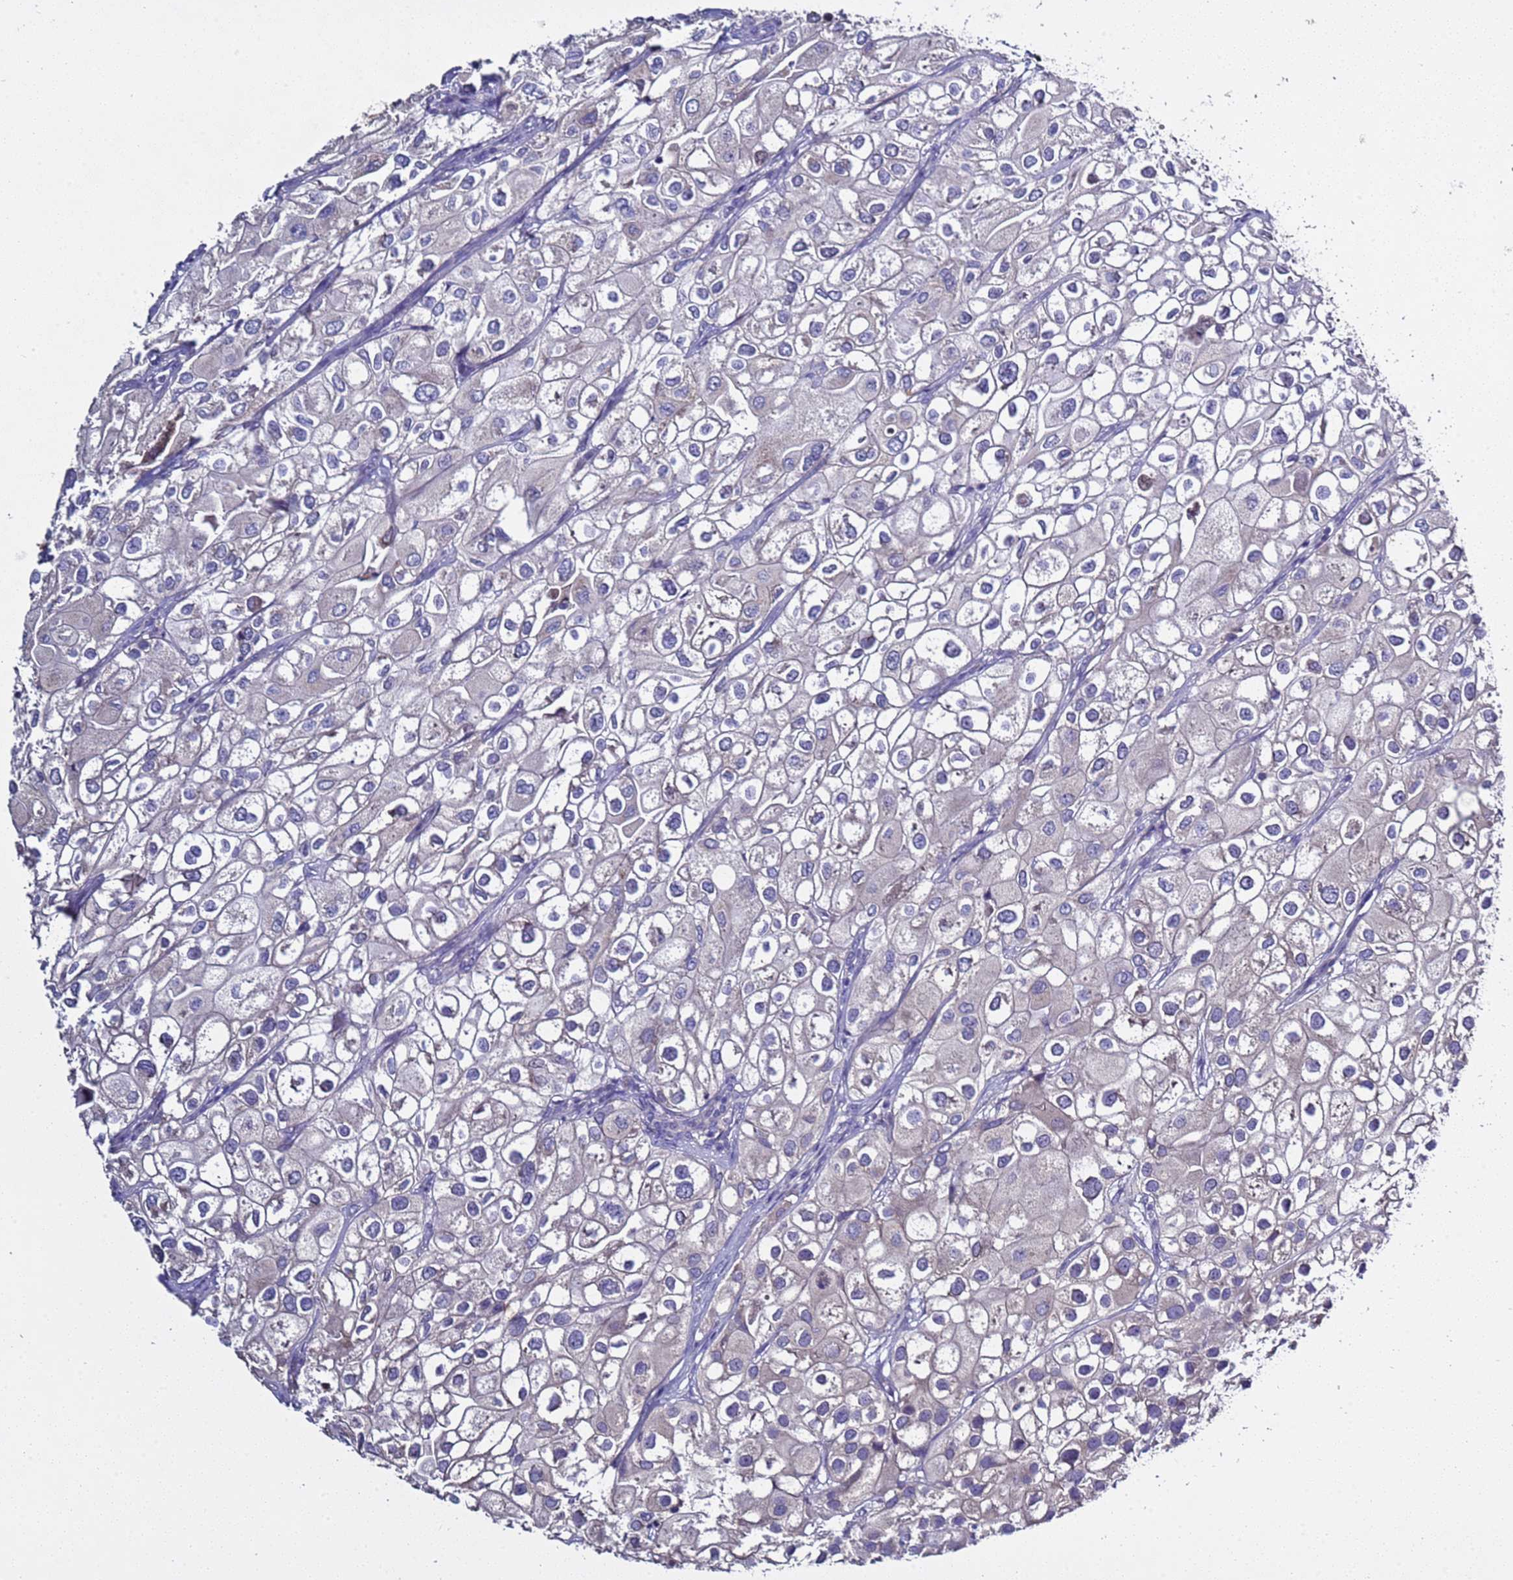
{"staining": {"intensity": "negative", "quantity": "none", "location": "none"}, "tissue": "urothelial cancer", "cell_type": "Tumor cells", "image_type": "cancer", "snomed": [{"axis": "morphology", "description": "Urothelial carcinoma, High grade"}, {"axis": "topography", "description": "Urinary bladder"}], "caption": "A photomicrograph of human urothelial cancer is negative for staining in tumor cells.", "gene": "RABL2B", "patient": {"sex": "male", "age": 64}}